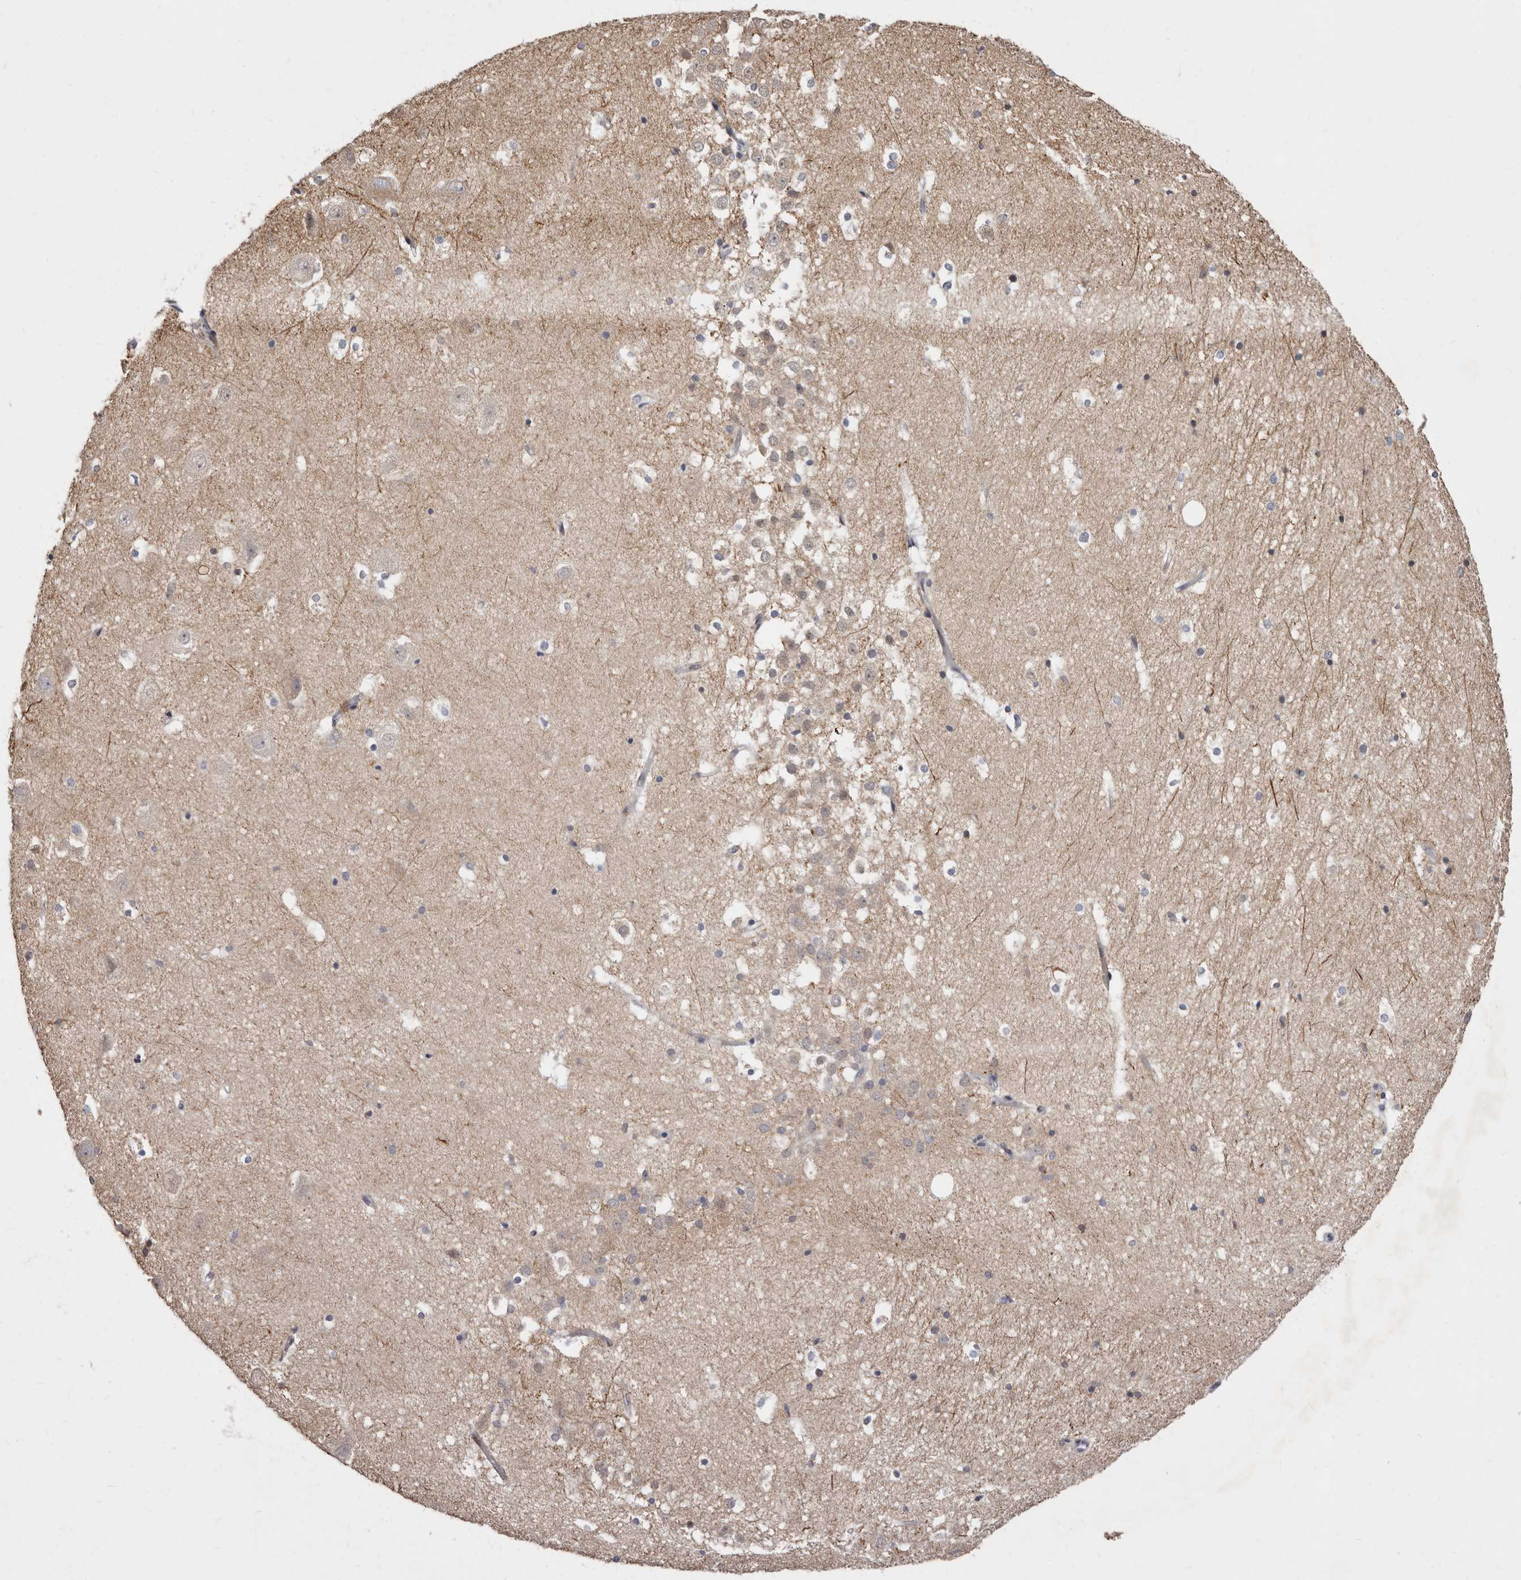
{"staining": {"intensity": "negative", "quantity": "none", "location": "none"}, "tissue": "hippocampus", "cell_type": "Glial cells", "image_type": "normal", "snomed": [{"axis": "morphology", "description": "Normal tissue, NOS"}, {"axis": "topography", "description": "Hippocampus"}], "caption": "Immunohistochemistry (IHC) histopathology image of normal hippocampus: hippocampus stained with DAB (3,3'-diaminobenzidine) demonstrates no significant protein expression in glial cells. (DAB (3,3'-diaminobenzidine) IHC visualized using brightfield microscopy, high magnification).", "gene": "TIMM17B", "patient": {"sex": "female", "age": 52}}